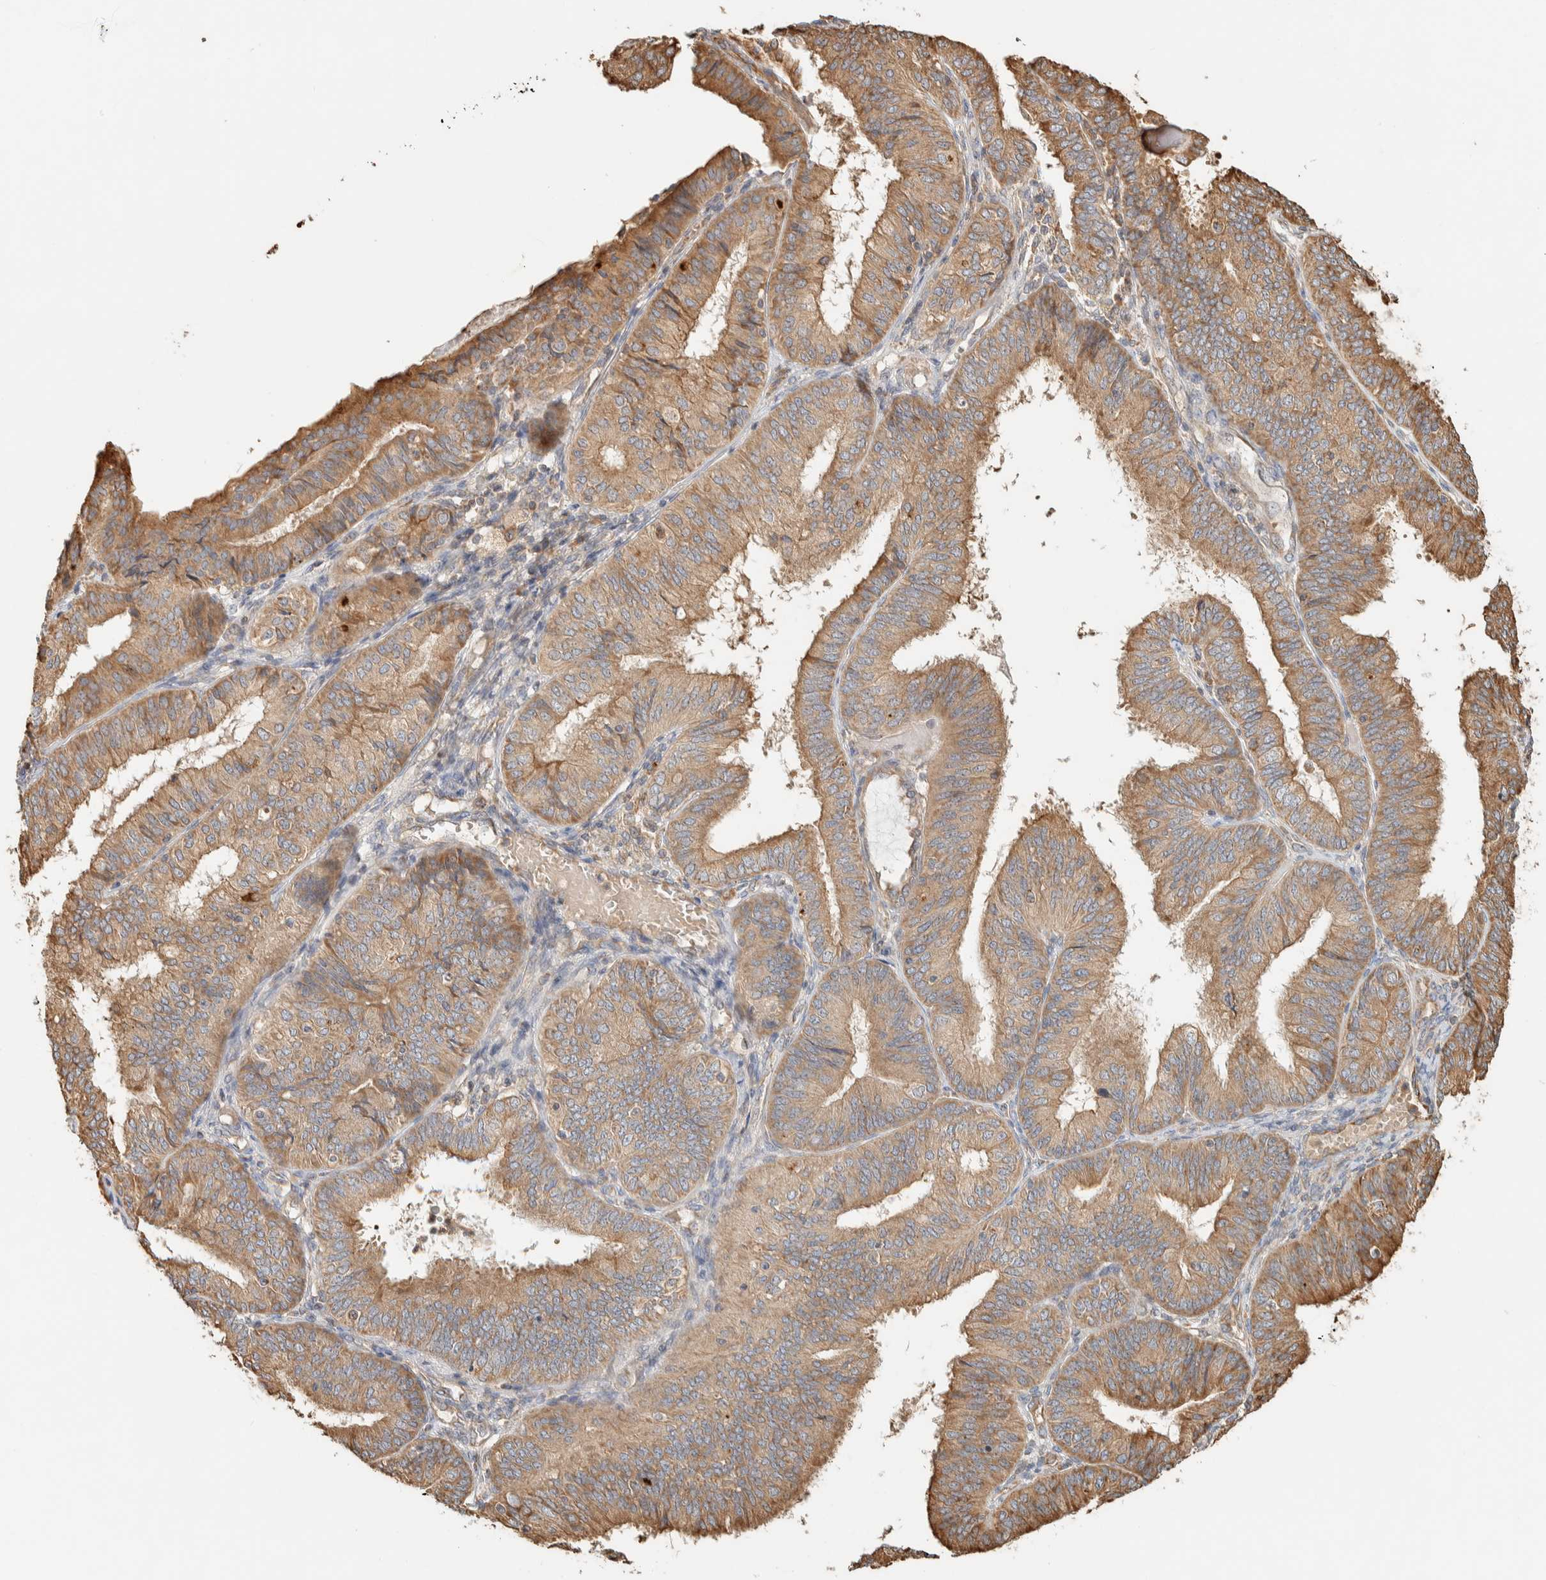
{"staining": {"intensity": "moderate", "quantity": ">75%", "location": "cytoplasmic/membranous"}, "tissue": "endometrial cancer", "cell_type": "Tumor cells", "image_type": "cancer", "snomed": [{"axis": "morphology", "description": "Adenocarcinoma, NOS"}, {"axis": "topography", "description": "Endometrium"}], "caption": "Immunohistochemical staining of human endometrial cancer (adenocarcinoma) displays medium levels of moderate cytoplasmic/membranous protein staining in about >75% of tumor cells. (brown staining indicates protein expression, while blue staining denotes nuclei).", "gene": "RAB11FIP1", "patient": {"sex": "female", "age": 58}}